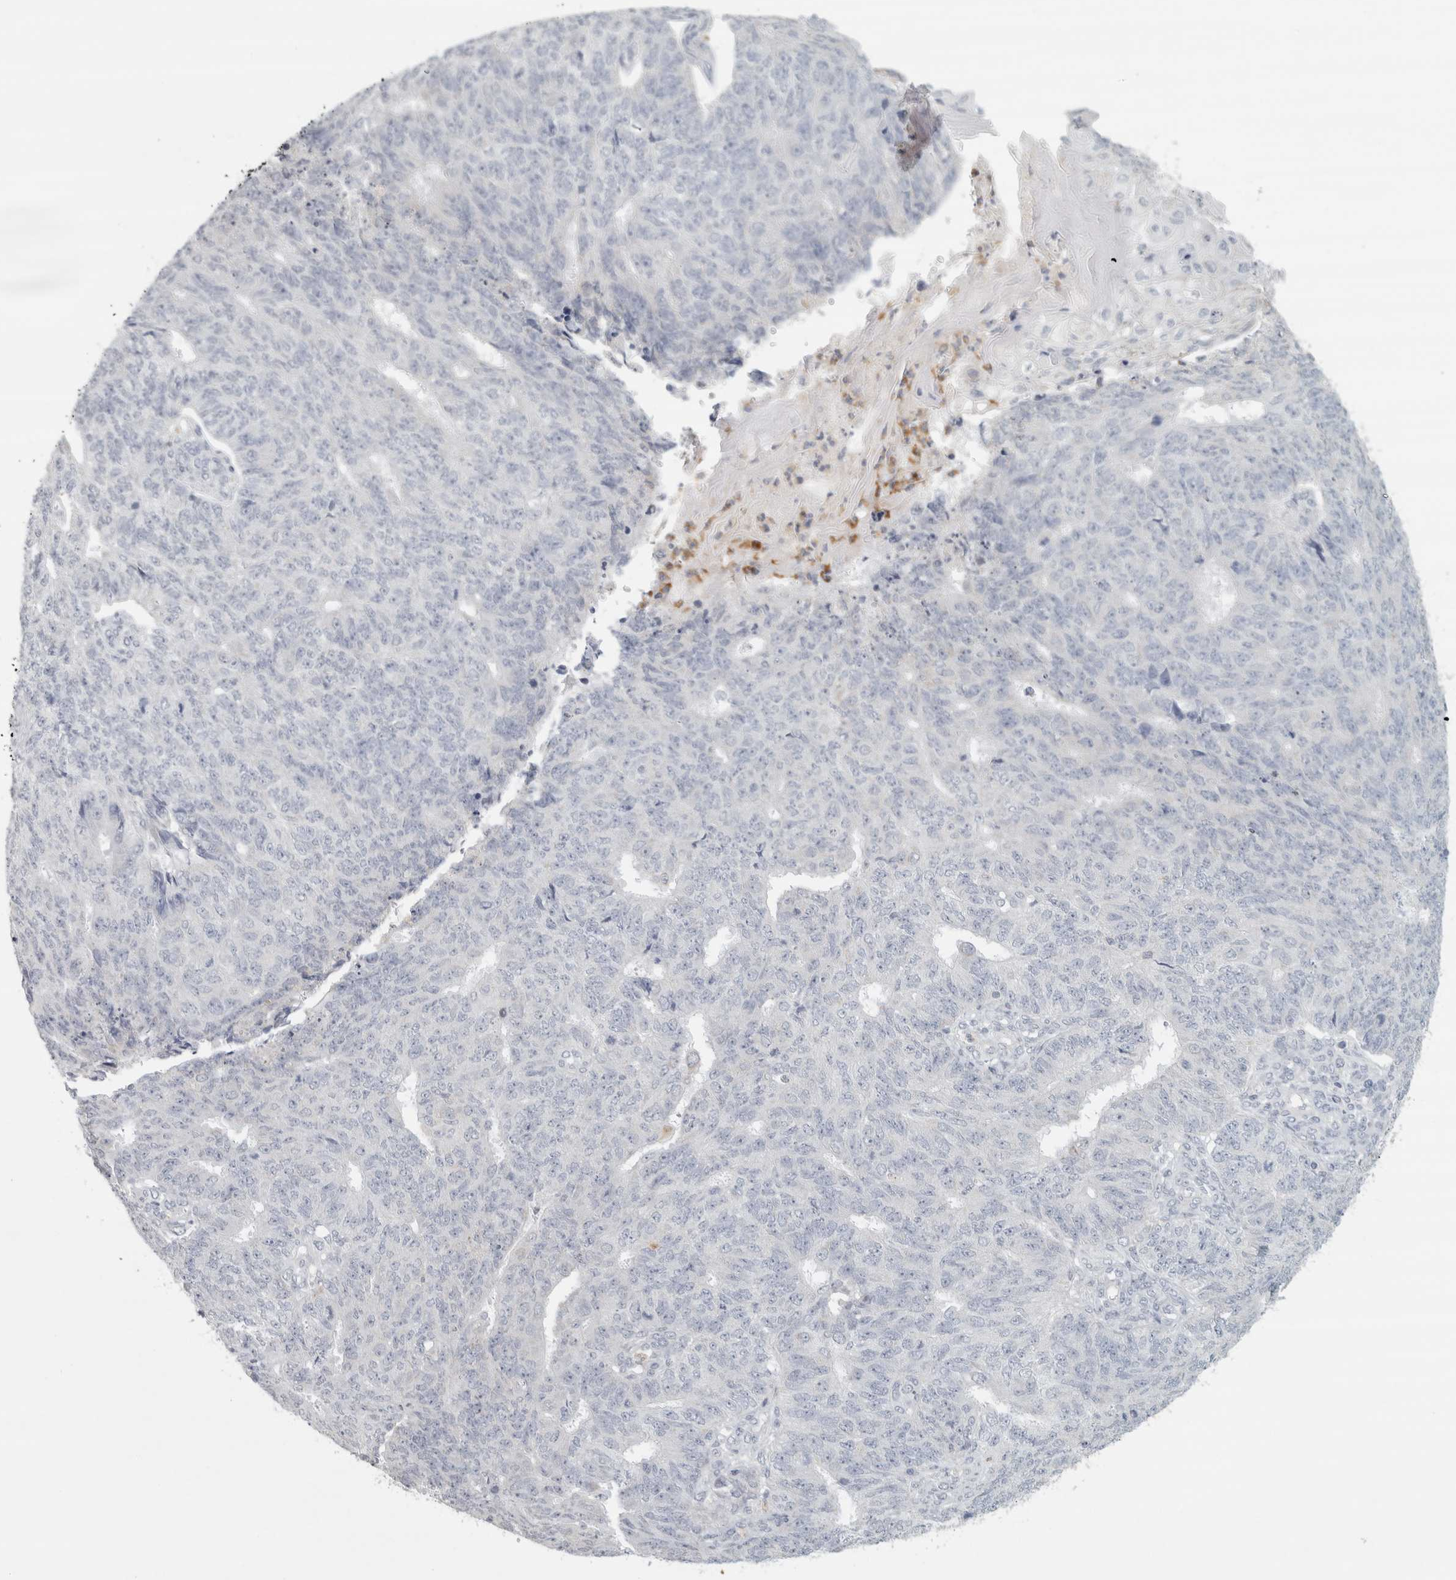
{"staining": {"intensity": "negative", "quantity": "none", "location": "none"}, "tissue": "endometrial cancer", "cell_type": "Tumor cells", "image_type": "cancer", "snomed": [{"axis": "morphology", "description": "Adenocarcinoma, NOS"}, {"axis": "topography", "description": "Endometrium"}], "caption": "This histopathology image is of endometrial cancer stained with immunohistochemistry (IHC) to label a protein in brown with the nuclei are counter-stained blue. There is no staining in tumor cells. Brightfield microscopy of immunohistochemistry (IHC) stained with DAB (brown) and hematoxylin (blue), captured at high magnification.", "gene": "PTPRN2", "patient": {"sex": "female", "age": 32}}